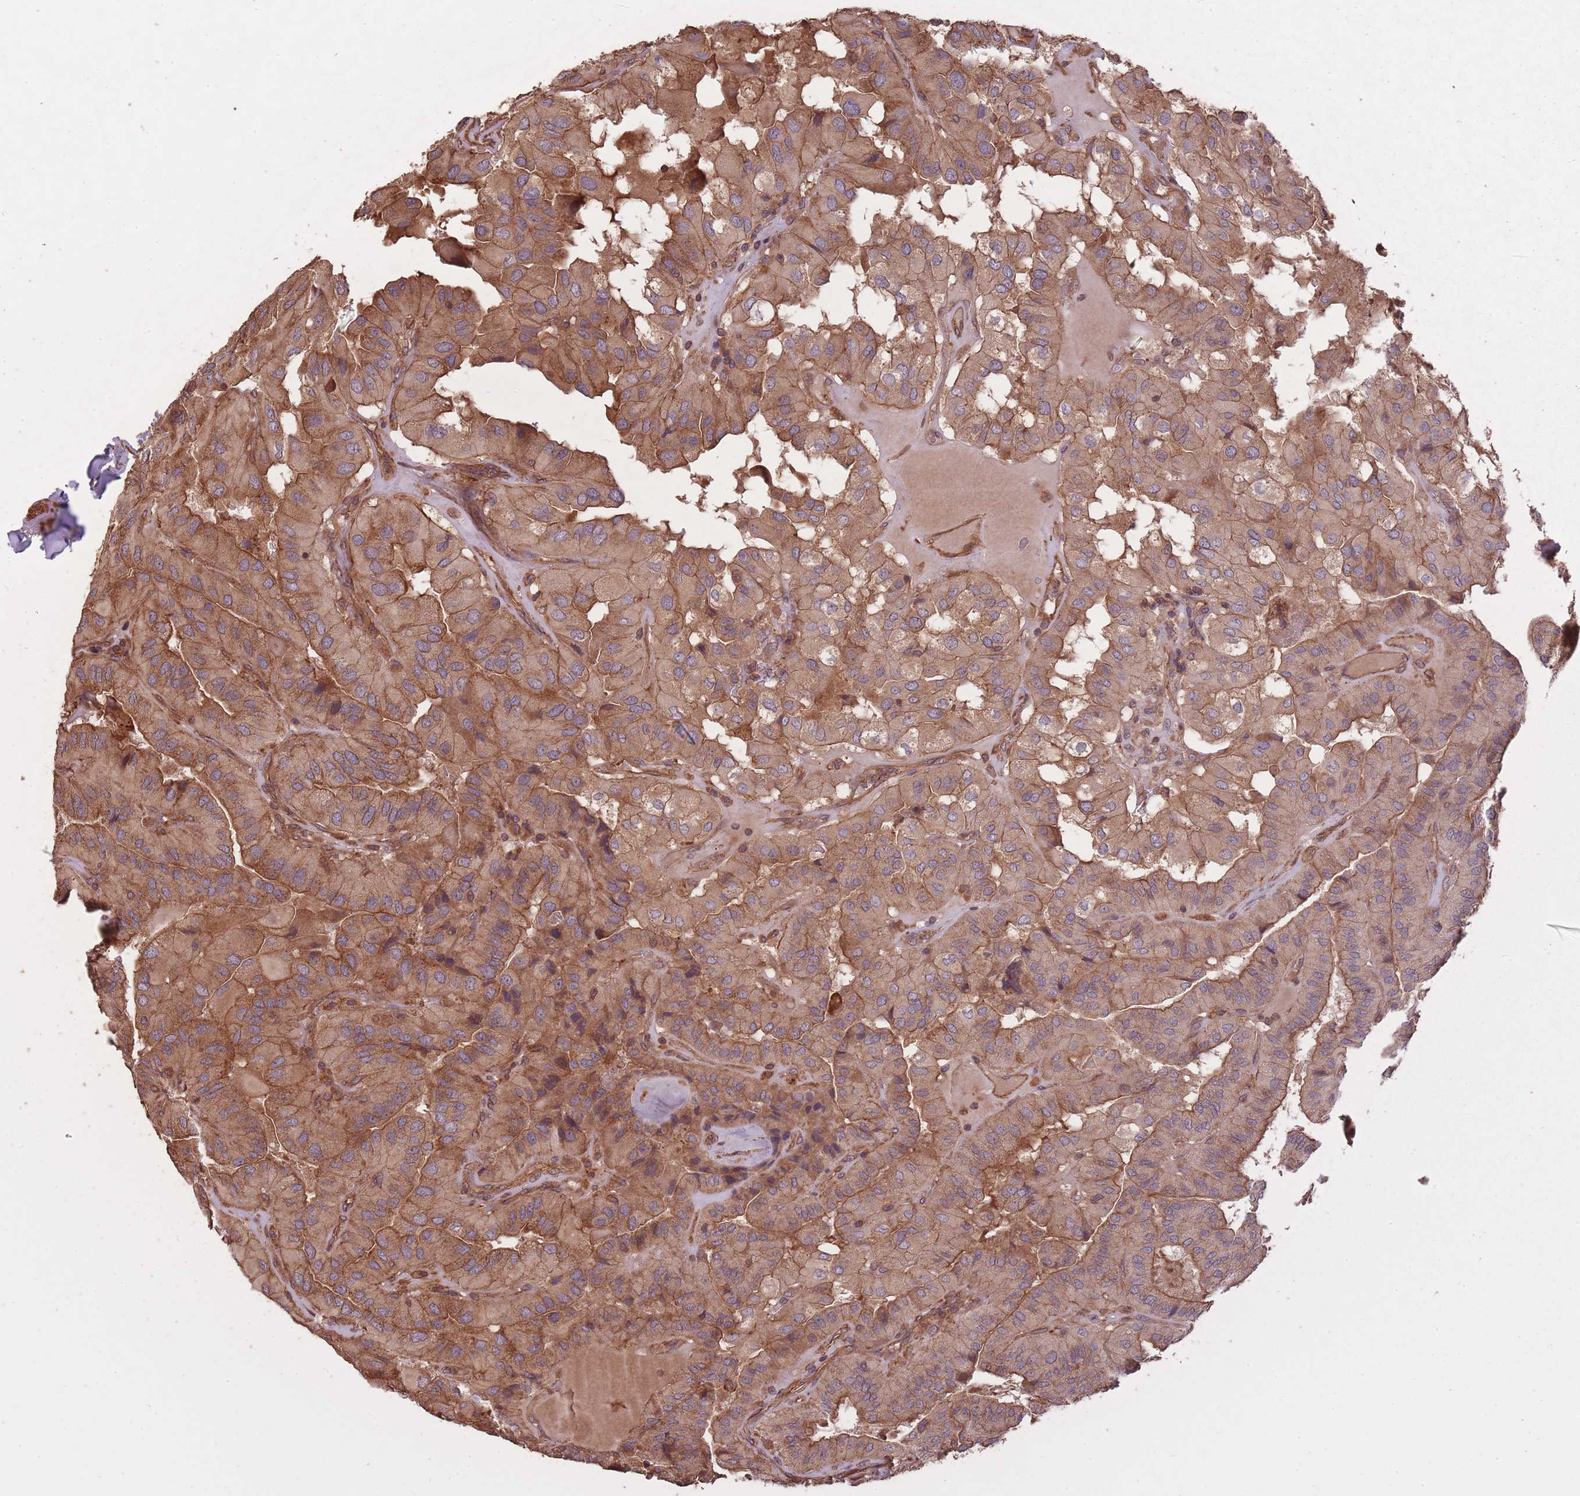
{"staining": {"intensity": "moderate", "quantity": ">75%", "location": "cytoplasmic/membranous"}, "tissue": "thyroid cancer", "cell_type": "Tumor cells", "image_type": "cancer", "snomed": [{"axis": "morphology", "description": "Normal tissue, NOS"}, {"axis": "morphology", "description": "Papillary adenocarcinoma, NOS"}, {"axis": "topography", "description": "Thyroid gland"}], "caption": "This histopathology image demonstrates thyroid cancer stained with immunohistochemistry to label a protein in brown. The cytoplasmic/membranous of tumor cells show moderate positivity for the protein. Nuclei are counter-stained blue.", "gene": "ARMH3", "patient": {"sex": "female", "age": 59}}